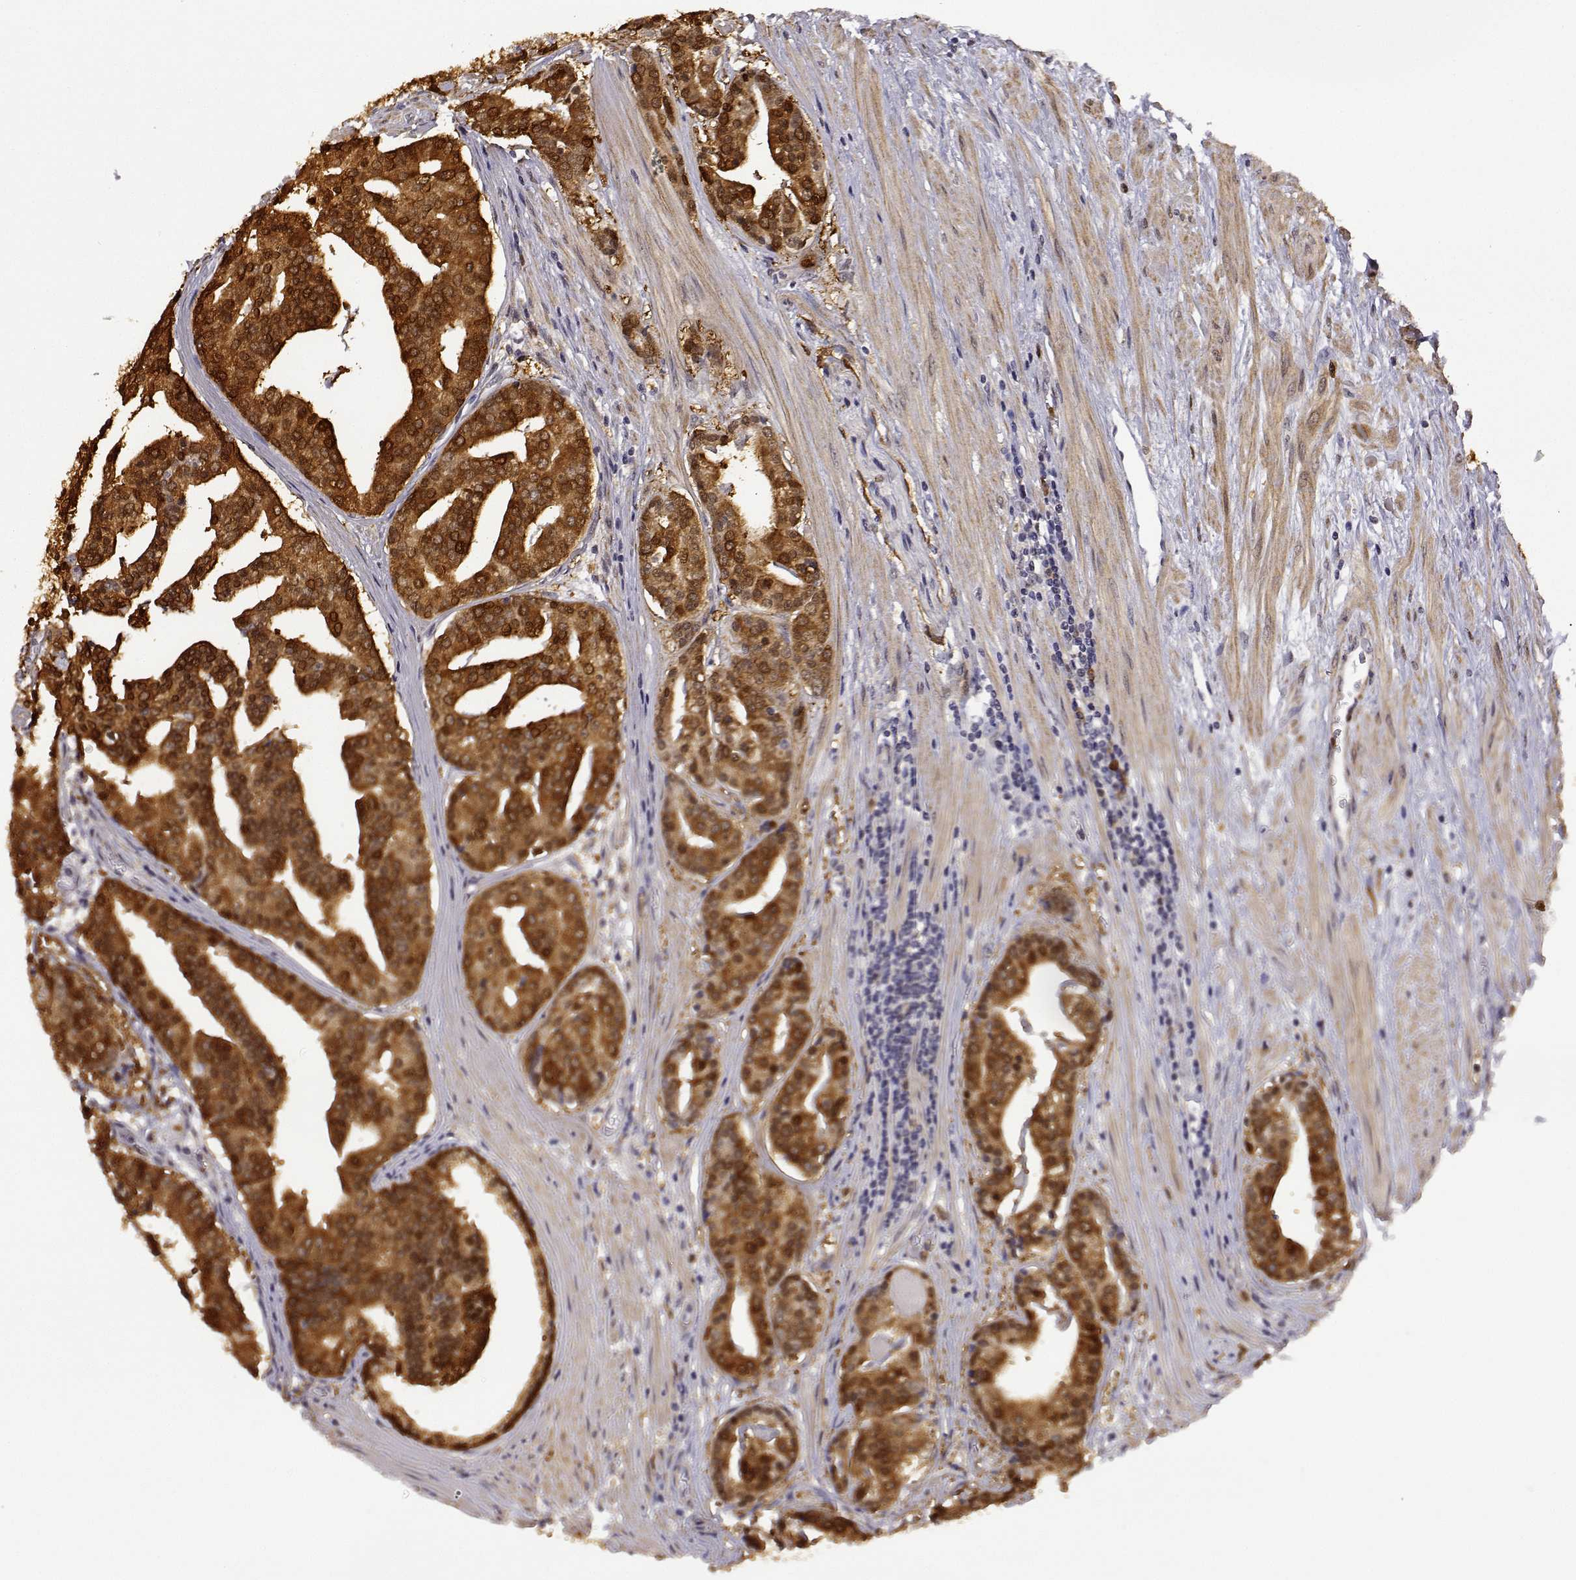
{"staining": {"intensity": "strong", "quantity": ">75%", "location": "cytoplasmic/membranous"}, "tissue": "prostate cancer", "cell_type": "Tumor cells", "image_type": "cancer", "snomed": [{"axis": "morphology", "description": "Adenocarcinoma, NOS"}, {"axis": "topography", "description": "Prostate and seminal vesicle, NOS"}, {"axis": "topography", "description": "Prostate"}], "caption": "The image demonstrates a brown stain indicating the presence of a protein in the cytoplasmic/membranous of tumor cells in prostate adenocarcinoma.", "gene": "PHGDH", "patient": {"sex": "male", "age": 44}}